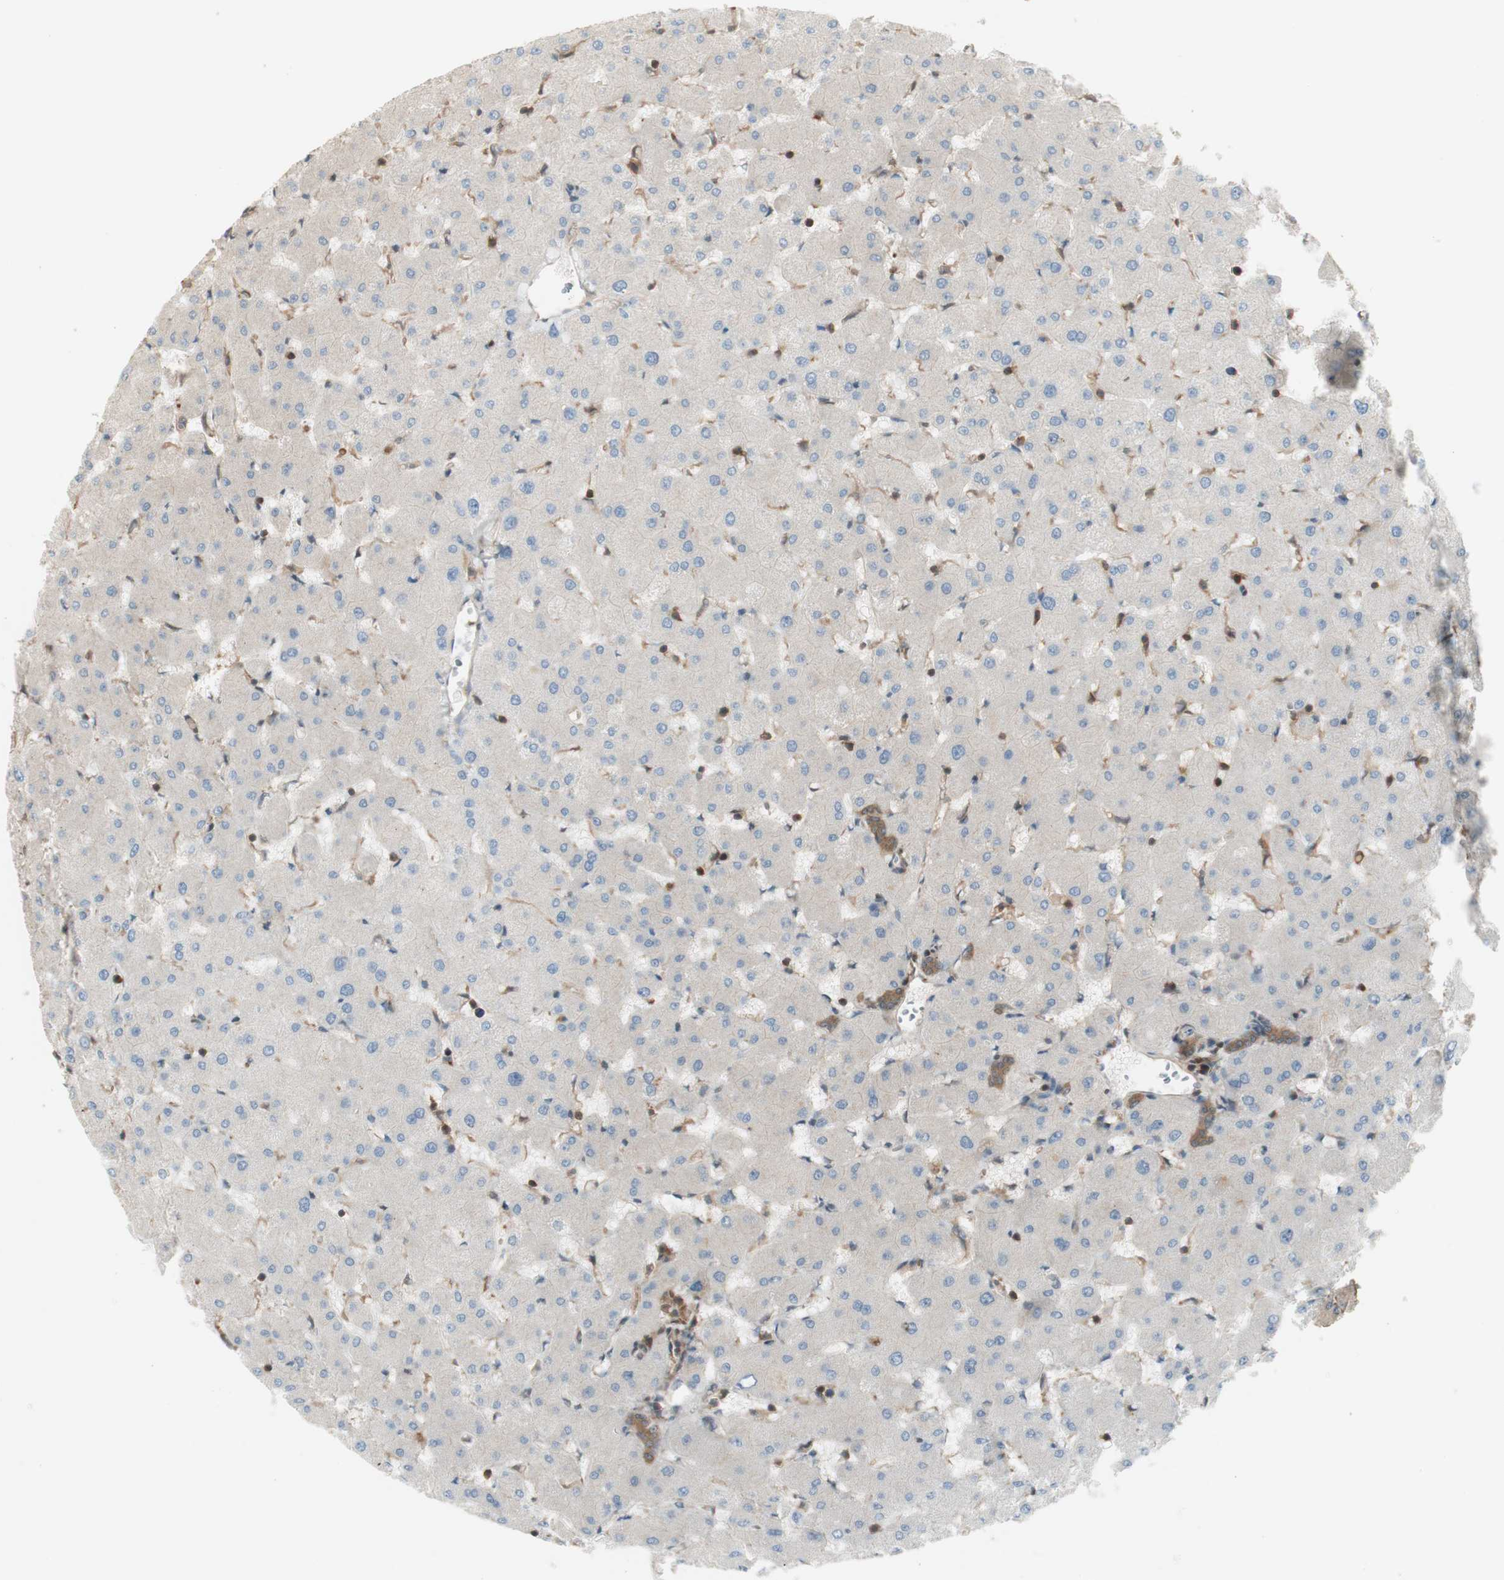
{"staining": {"intensity": "strong", "quantity": ">75%", "location": "cytoplasmic/membranous"}, "tissue": "liver", "cell_type": "Cholangiocytes", "image_type": "normal", "snomed": [{"axis": "morphology", "description": "Normal tissue, NOS"}, {"axis": "topography", "description": "Liver"}], "caption": "Cholangiocytes show high levels of strong cytoplasmic/membranous positivity in approximately >75% of cells in unremarkable human liver.", "gene": "YWHAB", "patient": {"sex": "female", "age": 63}}